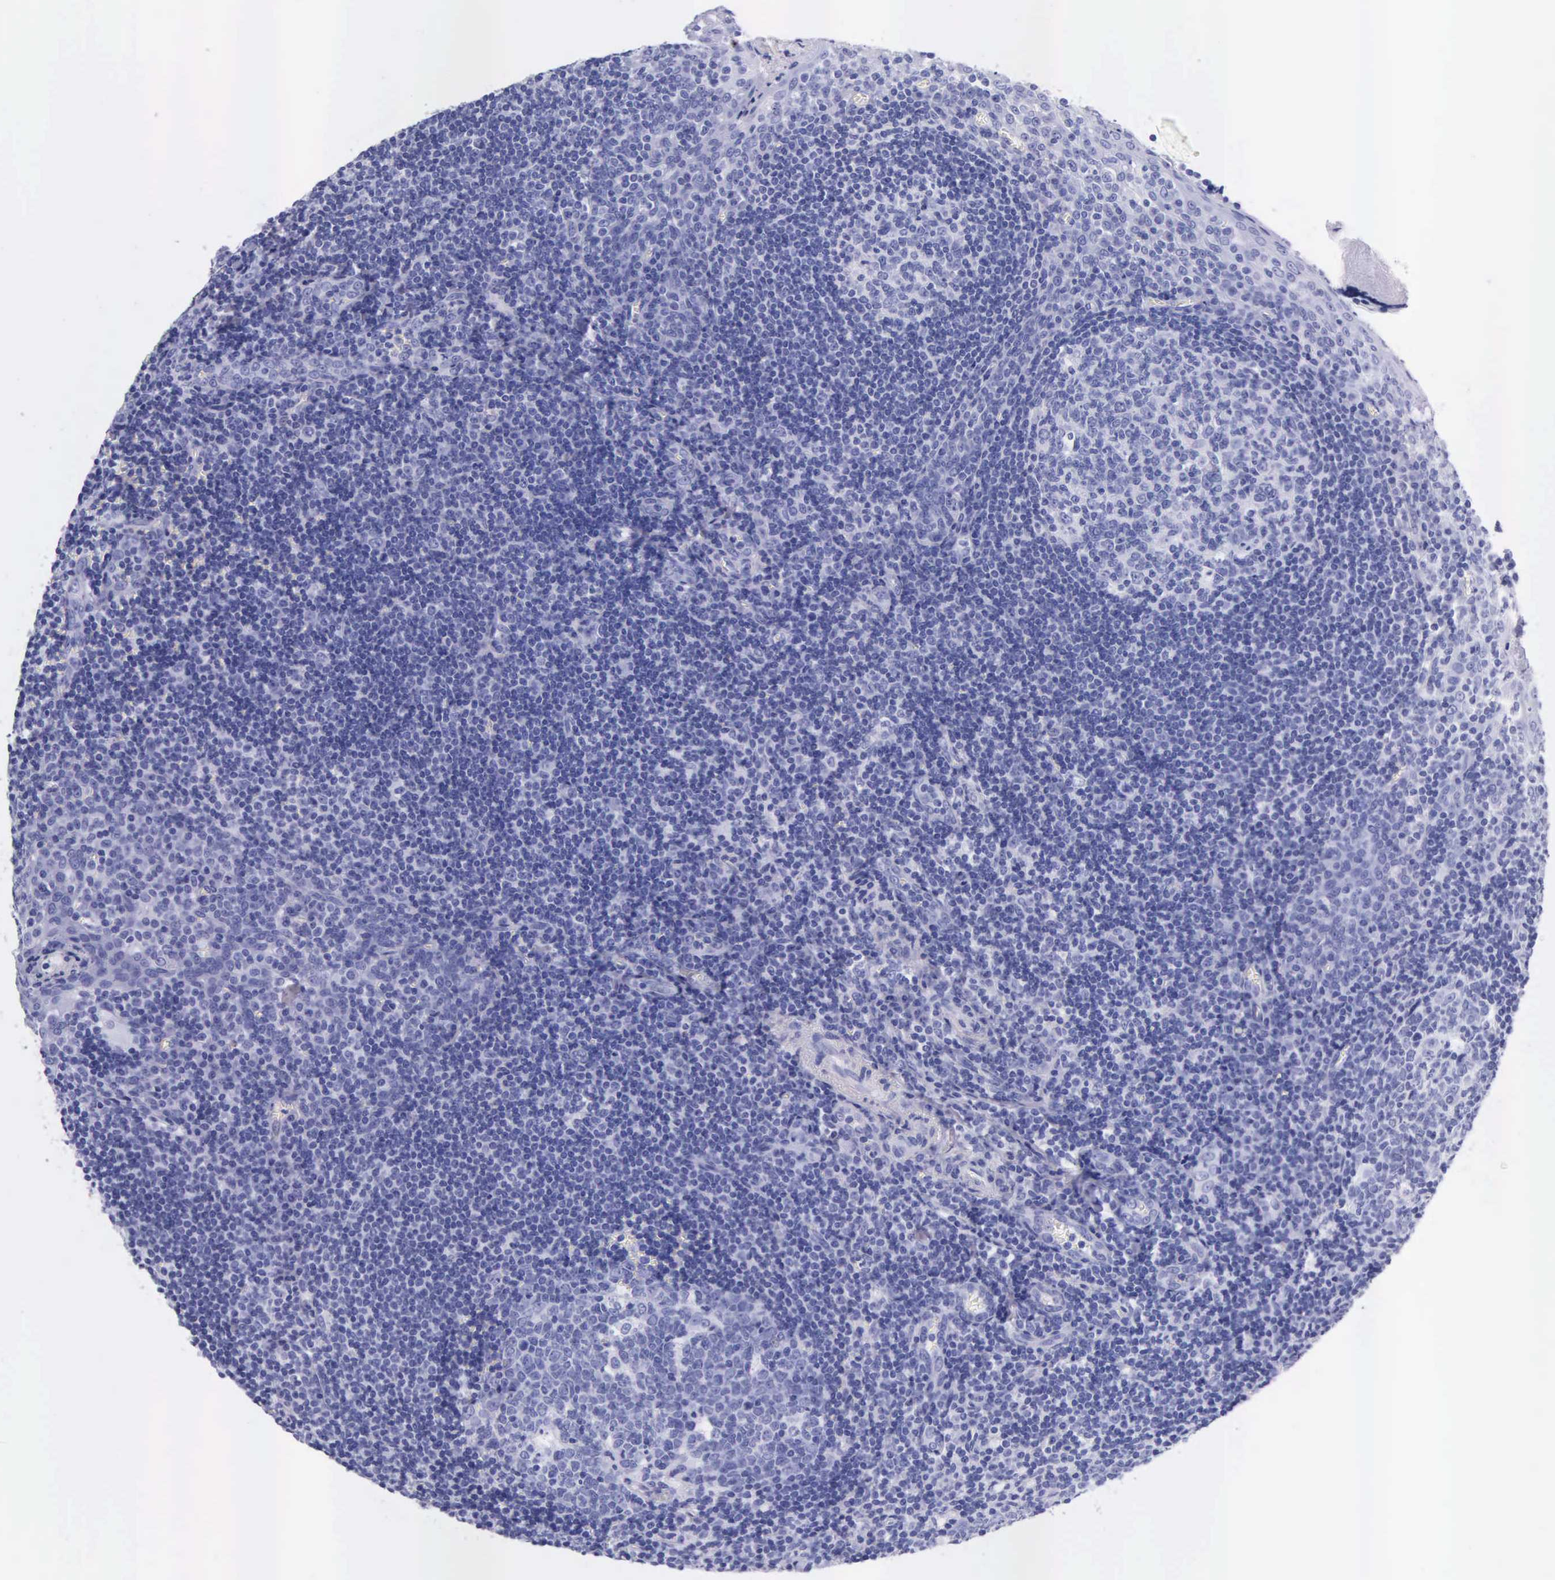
{"staining": {"intensity": "negative", "quantity": "none", "location": "none"}, "tissue": "tonsil", "cell_type": "Germinal center cells", "image_type": "normal", "snomed": [{"axis": "morphology", "description": "Normal tissue, NOS"}, {"axis": "topography", "description": "Tonsil"}], "caption": "There is no significant expression in germinal center cells of tonsil. (DAB immunohistochemistry with hematoxylin counter stain).", "gene": "KLK2", "patient": {"sex": "female", "age": 41}}